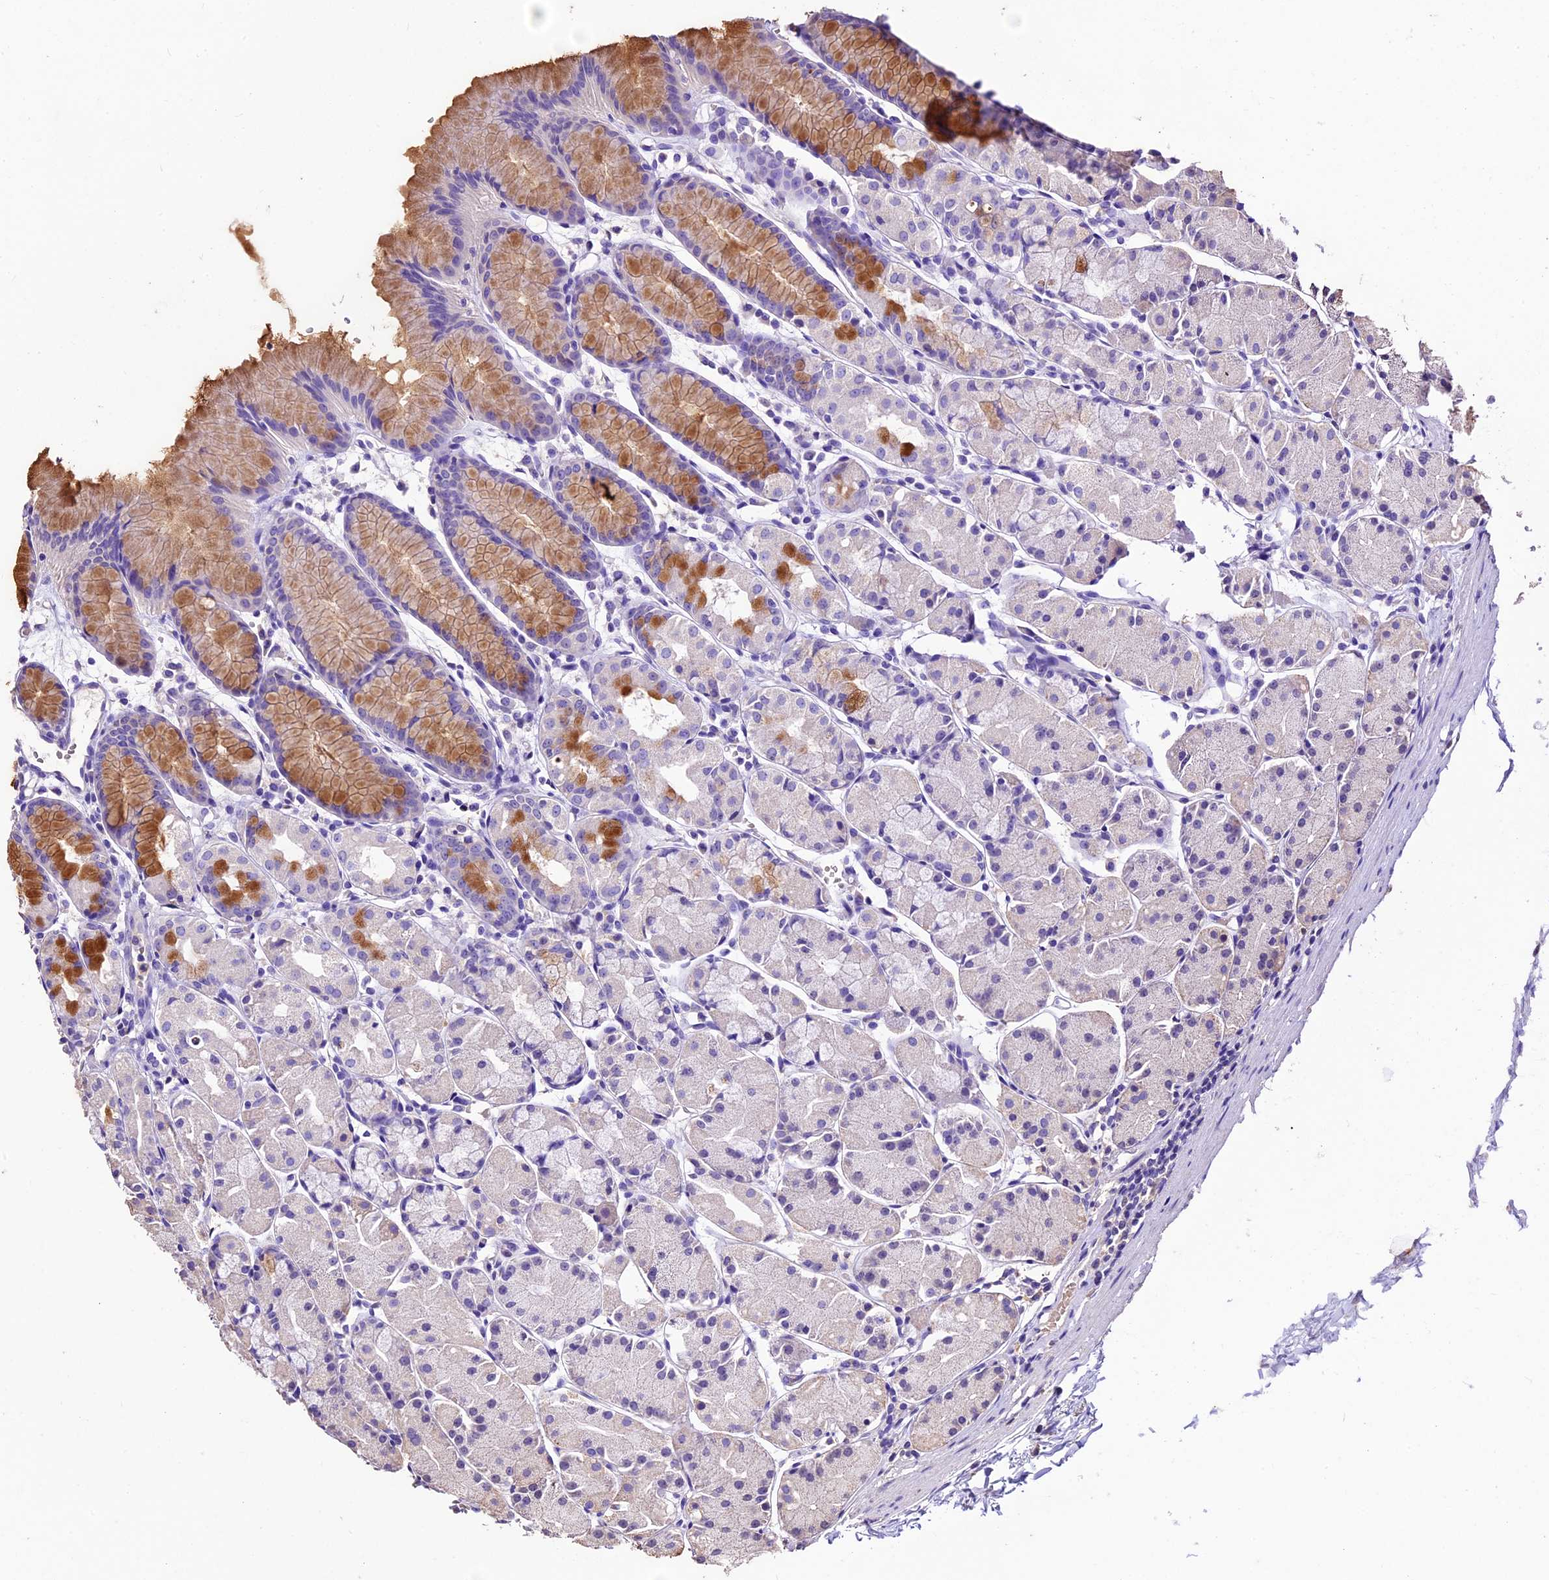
{"staining": {"intensity": "moderate", "quantity": "25%-75%", "location": "cytoplasmic/membranous"}, "tissue": "stomach", "cell_type": "Glandular cells", "image_type": "normal", "snomed": [{"axis": "morphology", "description": "Normal tissue, NOS"}, {"axis": "topography", "description": "Stomach, upper"}], "caption": "Unremarkable stomach demonstrates moderate cytoplasmic/membranous positivity in about 25%-75% of glandular cells.", "gene": "CRLF1", "patient": {"sex": "male", "age": 47}}